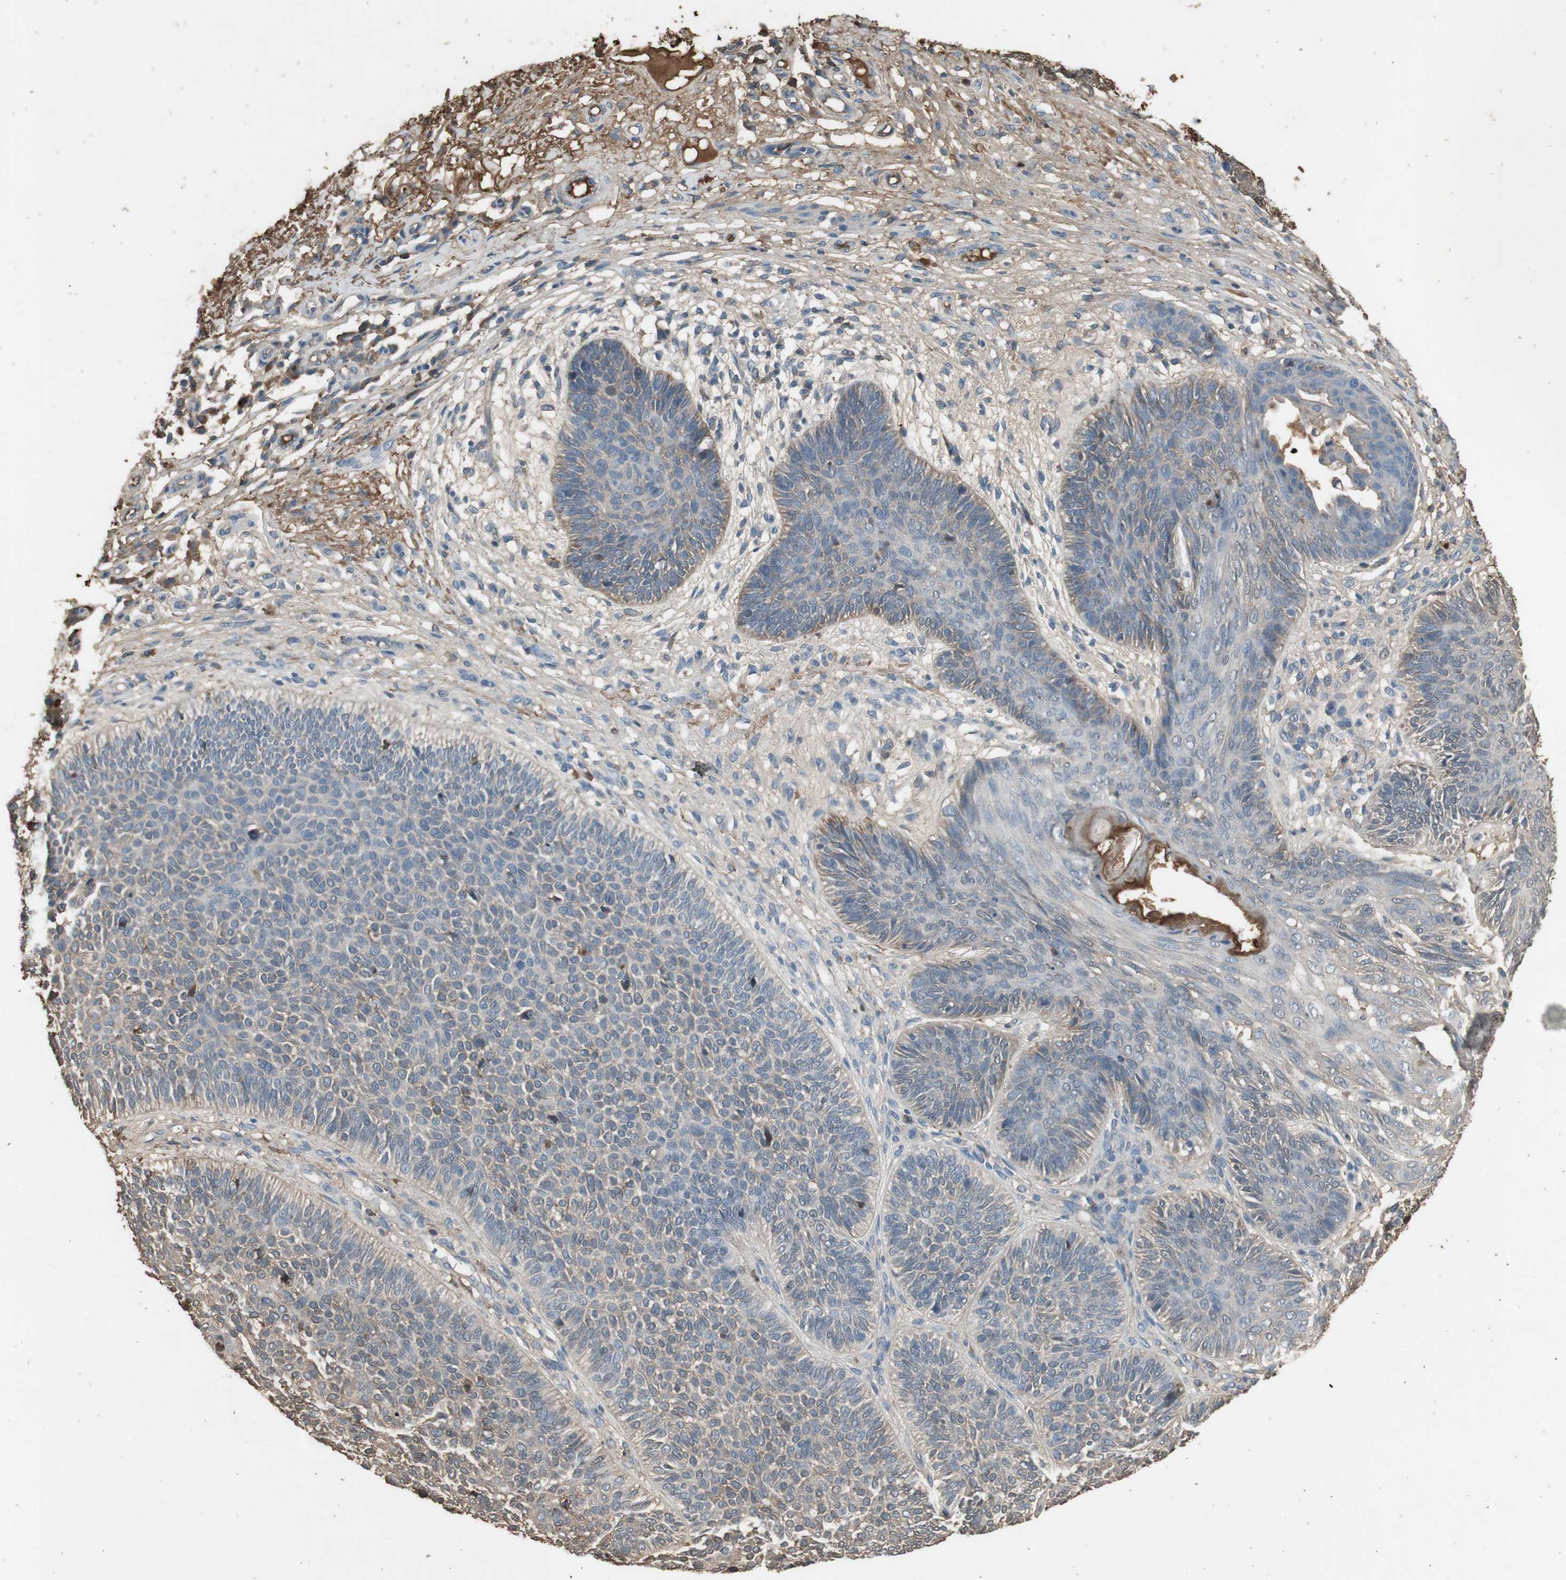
{"staining": {"intensity": "negative", "quantity": "none", "location": "none"}, "tissue": "skin cancer", "cell_type": "Tumor cells", "image_type": "cancer", "snomed": [{"axis": "morphology", "description": "Normal tissue, NOS"}, {"axis": "morphology", "description": "Basal cell carcinoma"}, {"axis": "topography", "description": "Skin"}], "caption": "An IHC image of skin cancer is shown. There is no staining in tumor cells of skin cancer.", "gene": "MMP14", "patient": {"sex": "male", "age": 52}}